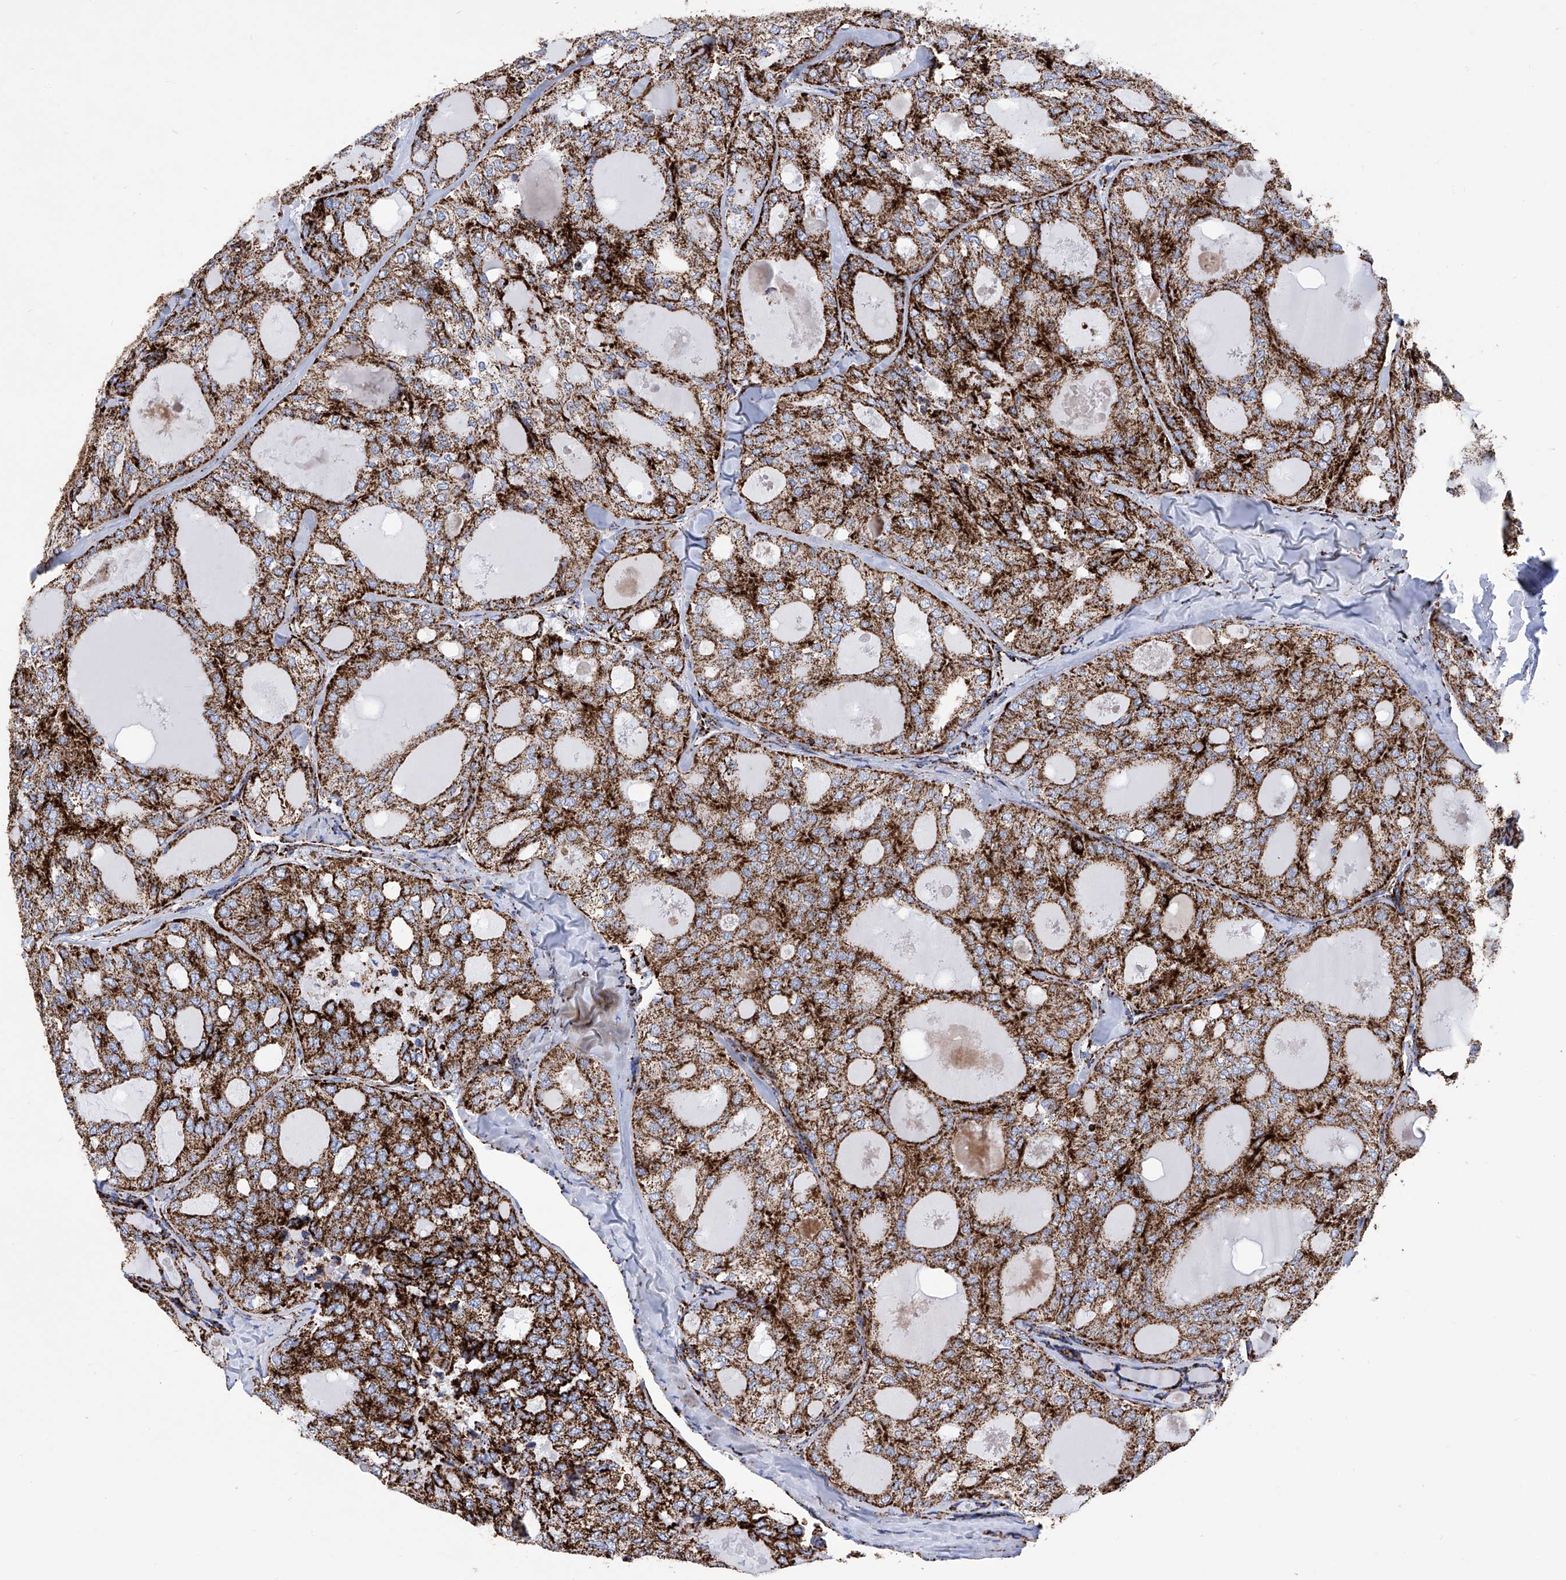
{"staining": {"intensity": "strong", "quantity": ">75%", "location": "cytoplasmic/membranous"}, "tissue": "thyroid cancer", "cell_type": "Tumor cells", "image_type": "cancer", "snomed": [{"axis": "morphology", "description": "Follicular adenoma carcinoma, NOS"}, {"axis": "topography", "description": "Thyroid gland"}], "caption": "A micrograph showing strong cytoplasmic/membranous positivity in approximately >75% of tumor cells in thyroid cancer, as visualized by brown immunohistochemical staining.", "gene": "ATP5PF", "patient": {"sex": "male", "age": 75}}